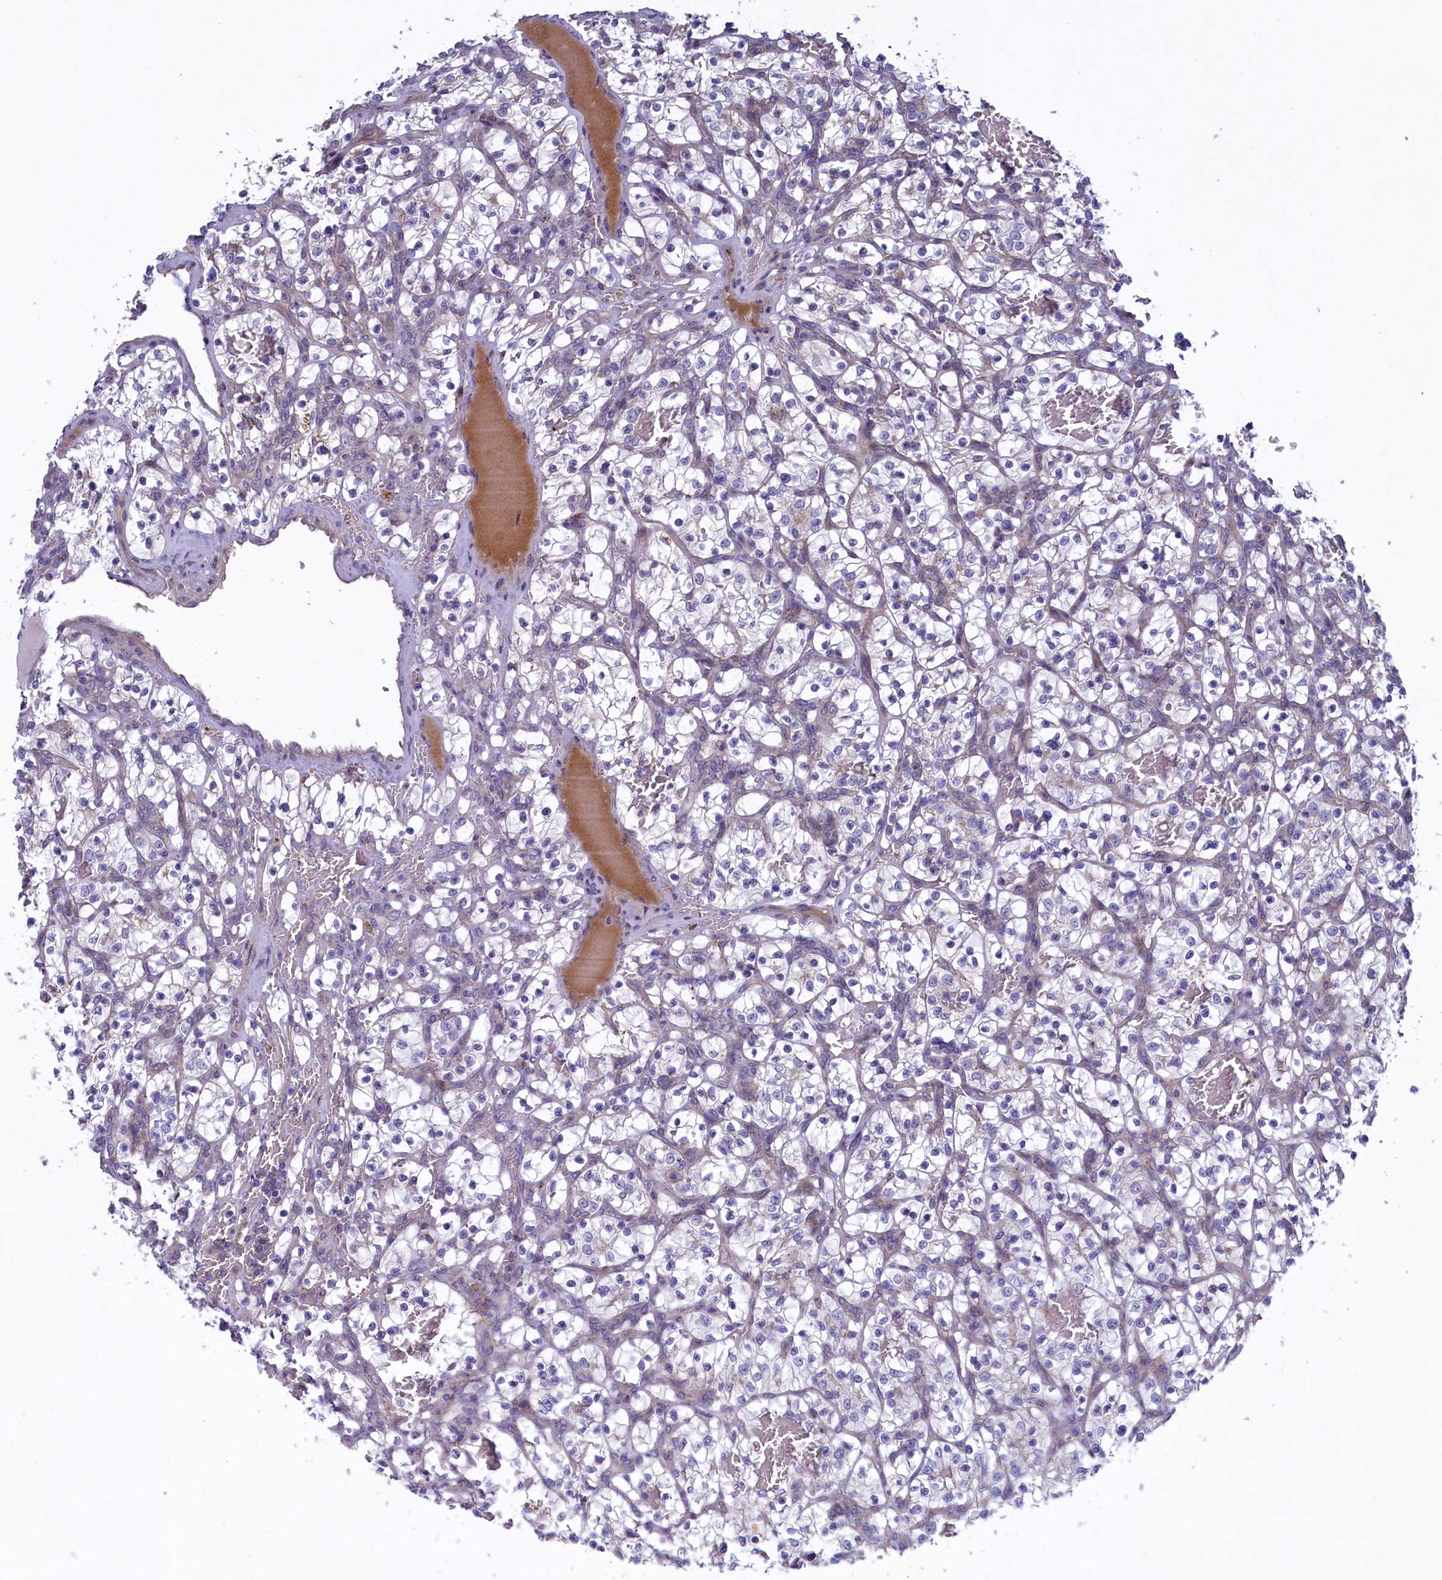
{"staining": {"intensity": "negative", "quantity": "none", "location": "none"}, "tissue": "renal cancer", "cell_type": "Tumor cells", "image_type": "cancer", "snomed": [{"axis": "morphology", "description": "Adenocarcinoma, NOS"}, {"axis": "topography", "description": "Kidney"}], "caption": "This micrograph is of renal adenocarcinoma stained with IHC to label a protein in brown with the nuclei are counter-stained blue. There is no positivity in tumor cells. Nuclei are stained in blue.", "gene": "HYKK", "patient": {"sex": "female", "age": 57}}